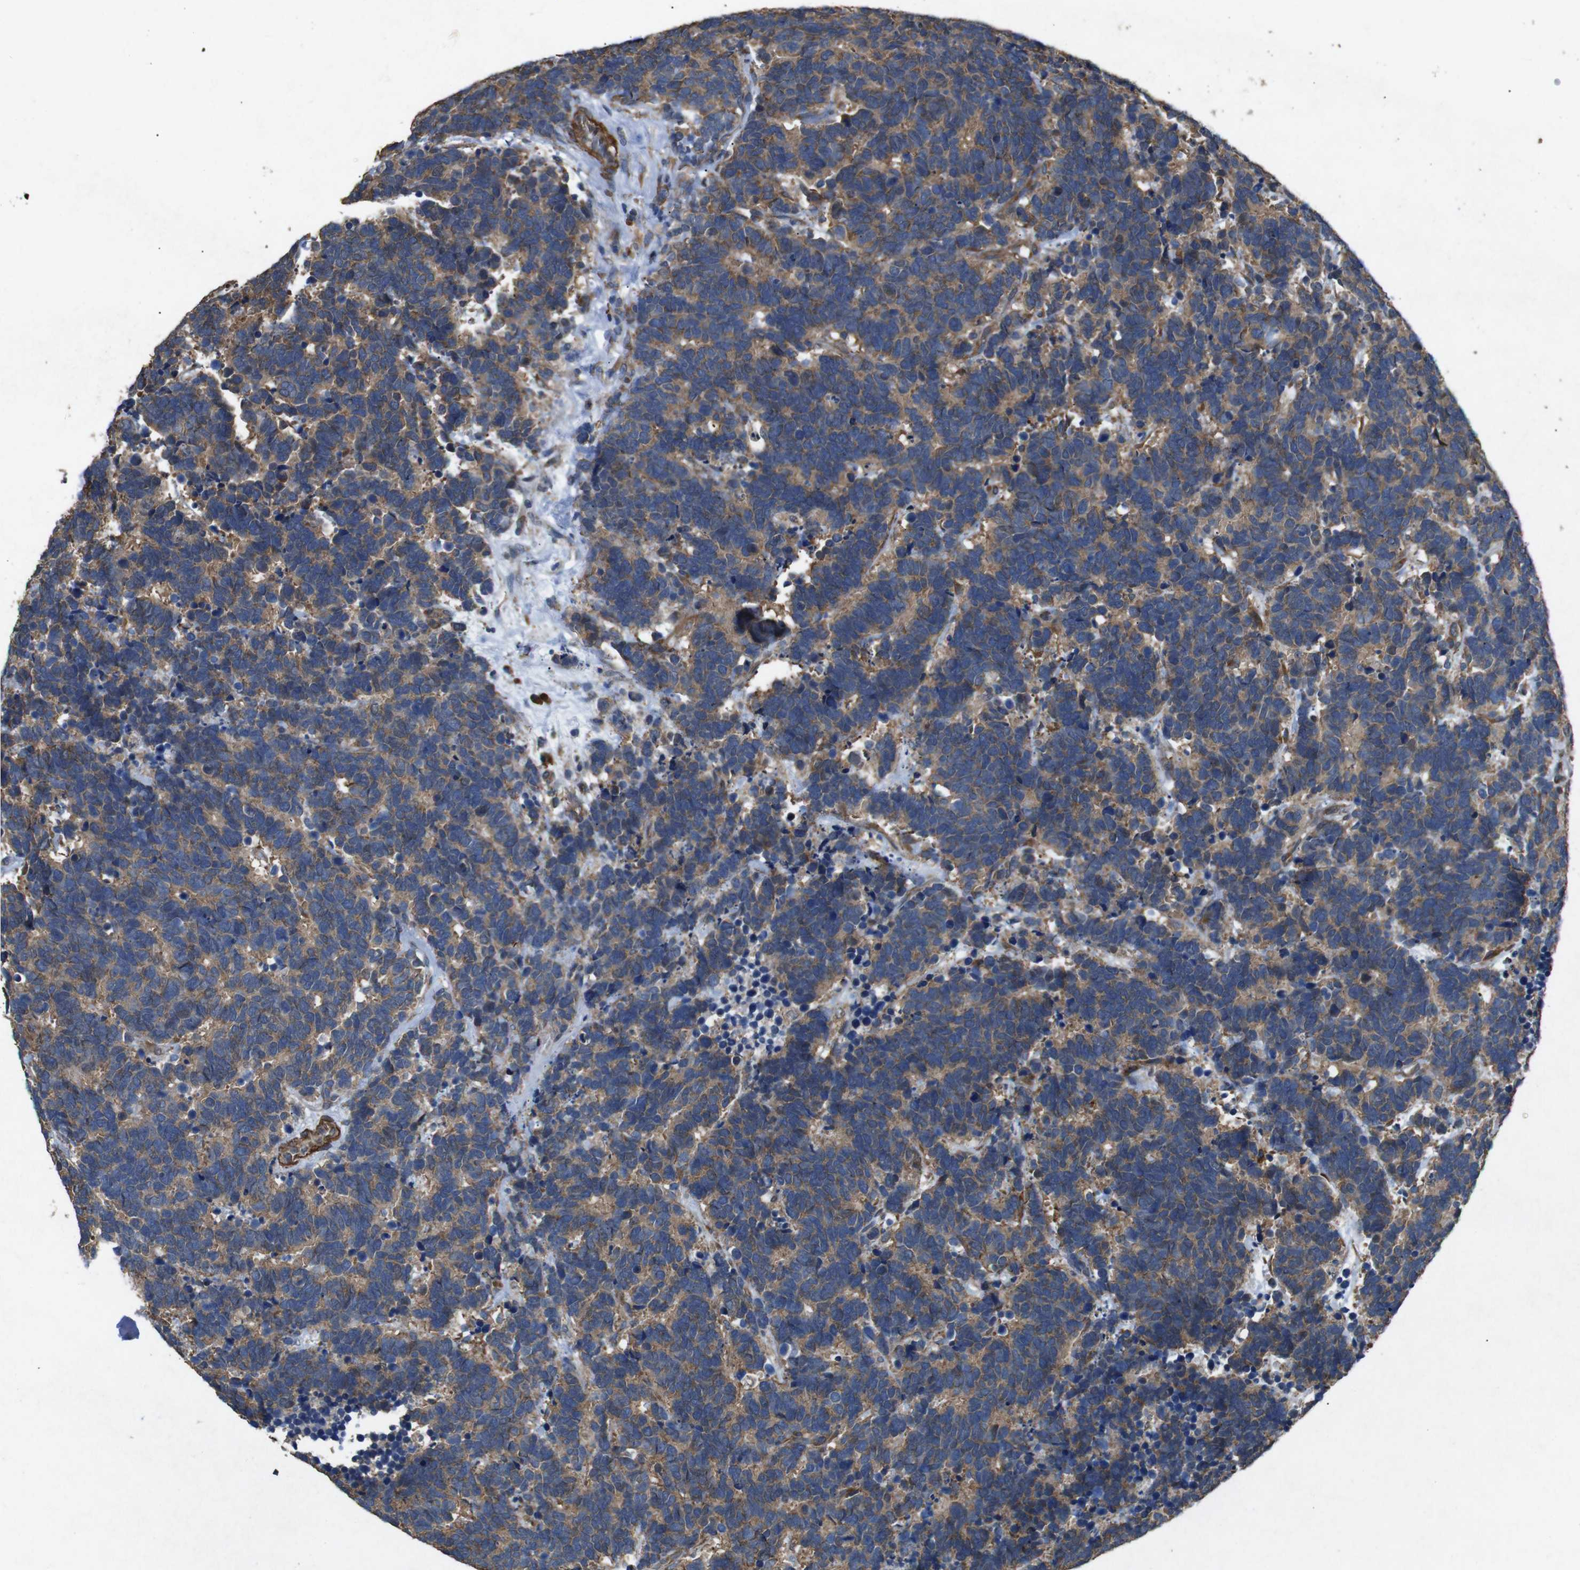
{"staining": {"intensity": "moderate", "quantity": ">75%", "location": "cytoplasmic/membranous"}, "tissue": "carcinoid", "cell_type": "Tumor cells", "image_type": "cancer", "snomed": [{"axis": "morphology", "description": "Carcinoma, NOS"}, {"axis": "morphology", "description": "Carcinoid, malignant, NOS"}, {"axis": "topography", "description": "Urinary bladder"}], "caption": "Protein expression analysis of carcinoid (malignant) demonstrates moderate cytoplasmic/membranous staining in approximately >75% of tumor cells.", "gene": "BNIP3", "patient": {"sex": "male", "age": 57}}